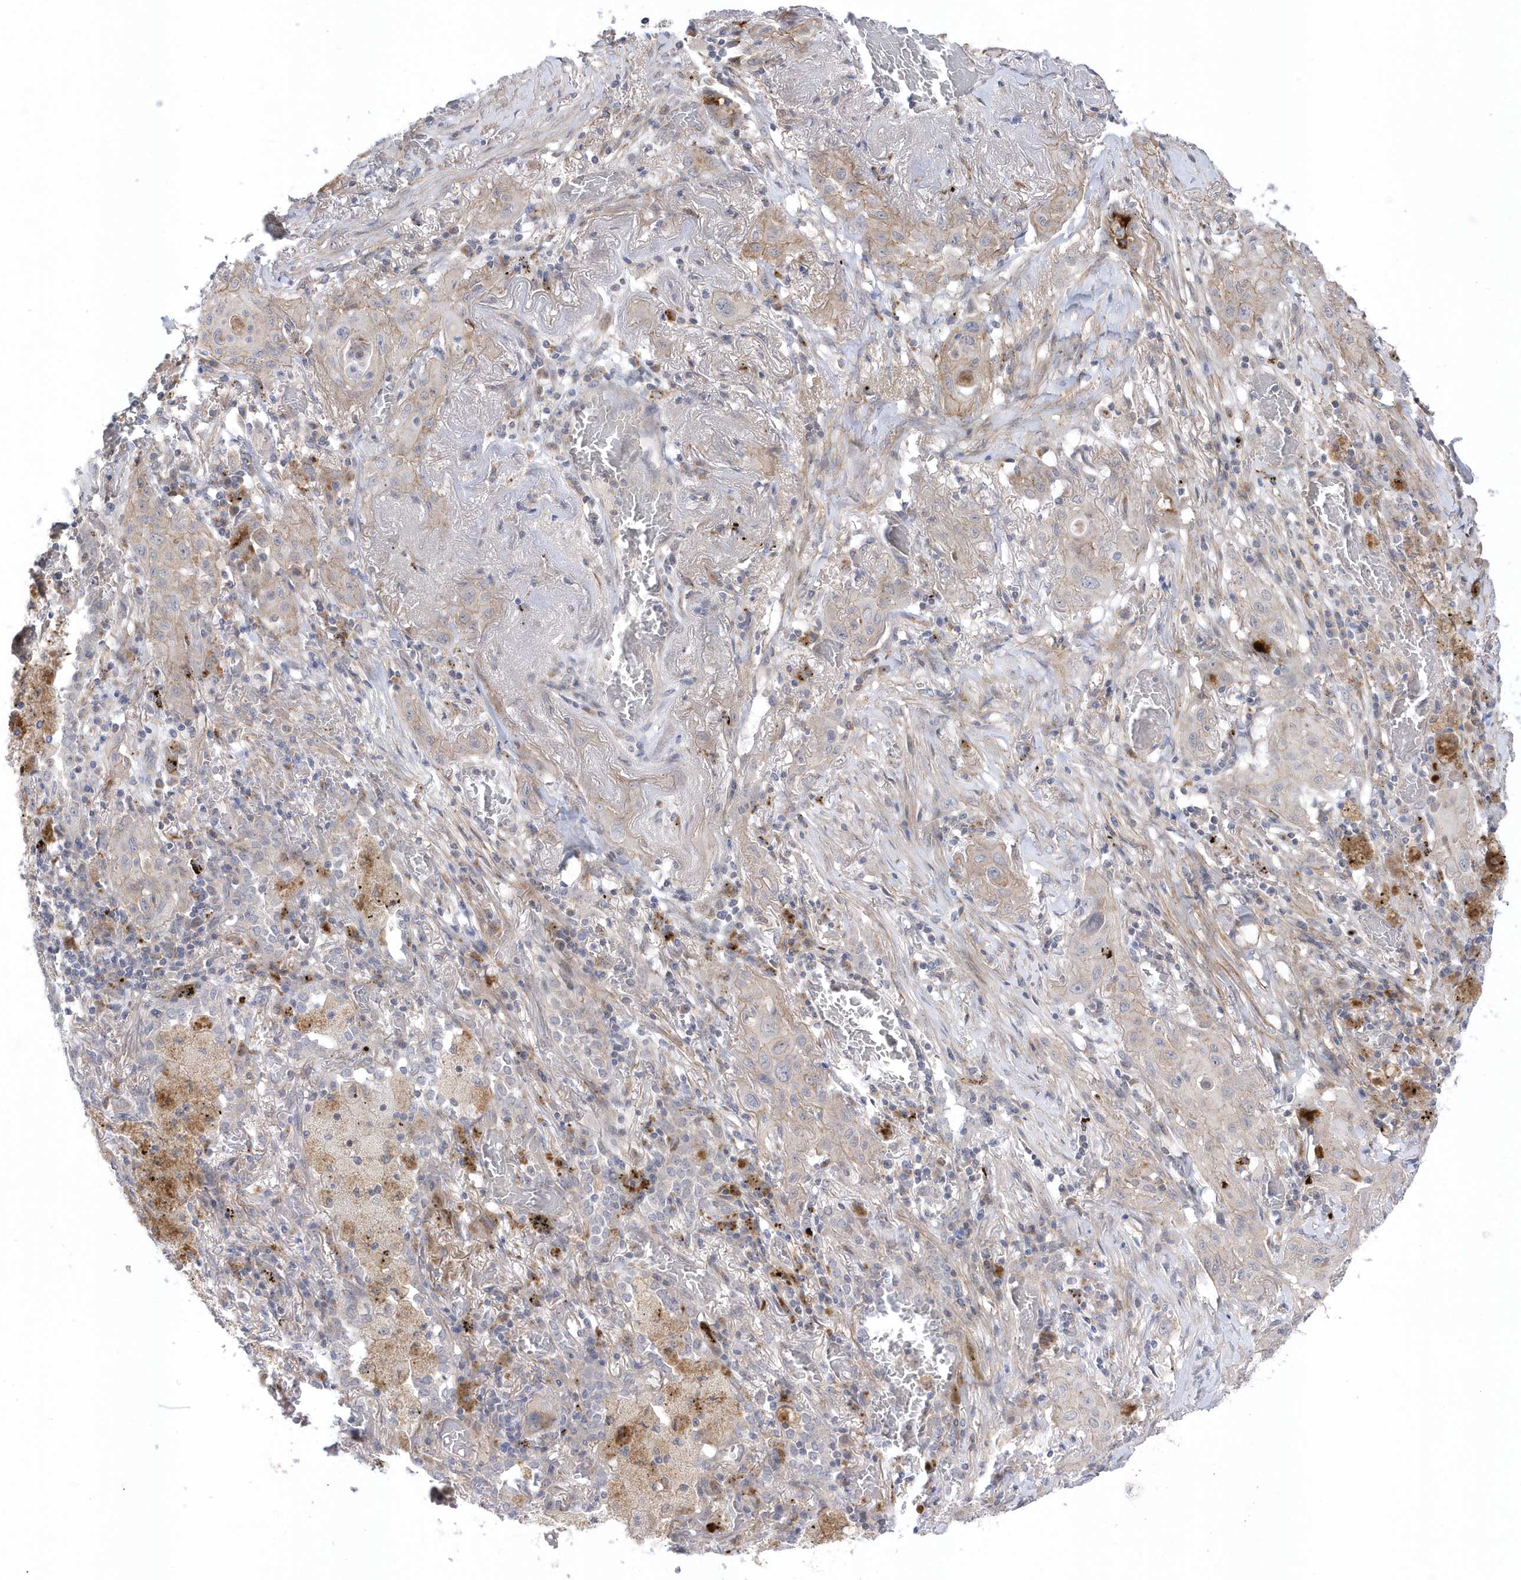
{"staining": {"intensity": "weak", "quantity": "<25%", "location": "cytoplasmic/membranous"}, "tissue": "lung cancer", "cell_type": "Tumor cells", "image_type": "cancer", "snomed": [{"axis": "morphology", "description": "Squamous cell carcinoma, NOS"}, {"axis": "topography", "description": "Lung"}], "caption": "Photomicrograph shows no significant protein expression in tumor cells of lung cancer. Nuclei are stained in blue.", "gene": "ANAPC1", "patient": {"sex": "female", "age": 47}}